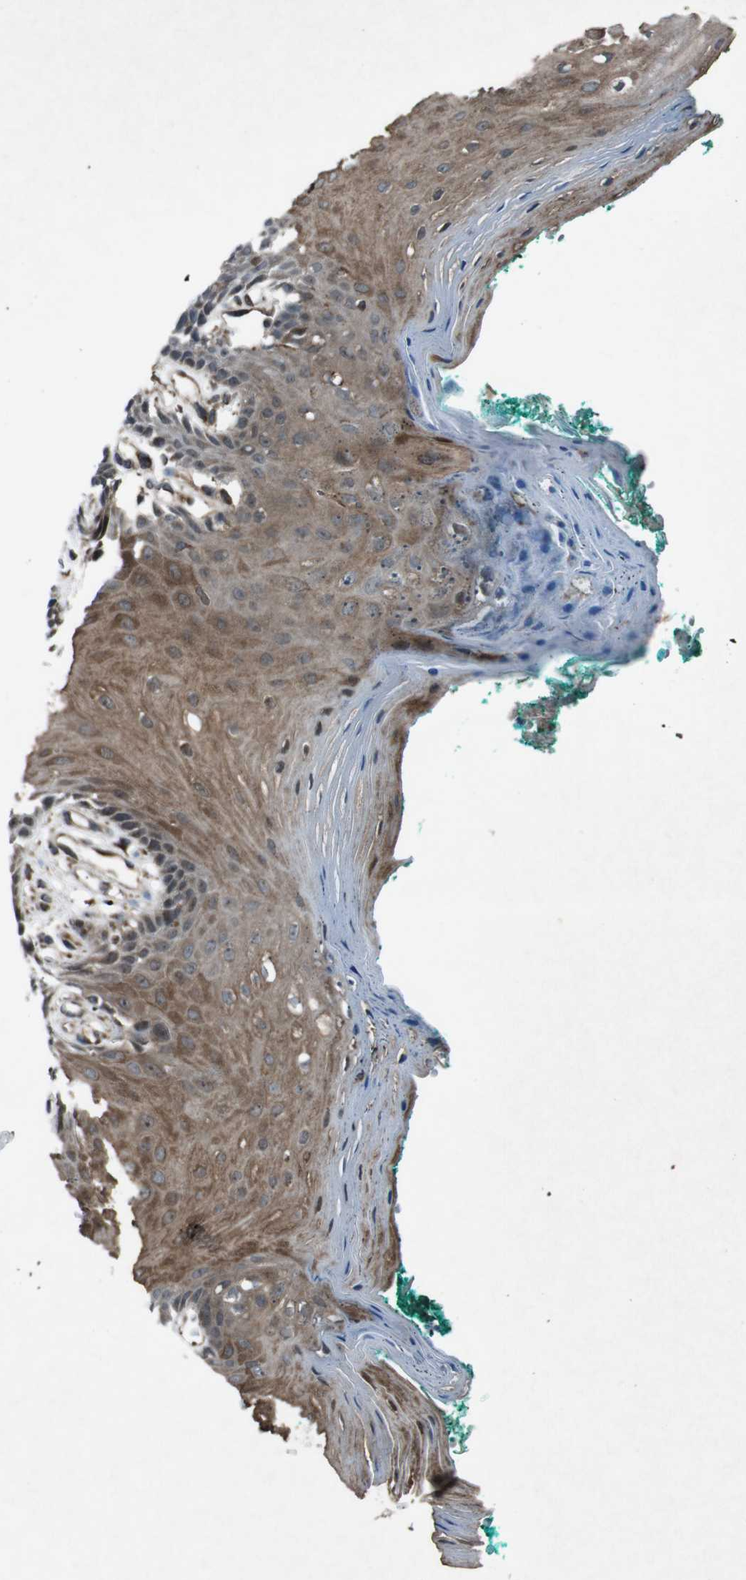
{"staining": {"intensity": "moderate", "quantity": ">75%", "location": "cytoplasmic/membranous"}, "tissue": "oral mucosa", "cell_type": "Squamous epithelial cells", "image_type": "normal", "snomed": [{"axis": "morphology", "description": "Normal tissue, NOS"}, {"axis": "topography", "description": "Skeletal muscle"}, {"axis": "topography", "description": "Oral tissue"}, {"axis": "topography", "description": "Peripheral nerve tissue"}], "caption": "A histopathology image of human oral mucosa stained for a protein shows moderate cytoplasmic/membranous brown staining in squamous epithelial cells. The protein of interest is shown in brown color, while the nuclei are stained blue.", "gene": "SLC27A4", "patient": {"sex": "female", "age": 84}}